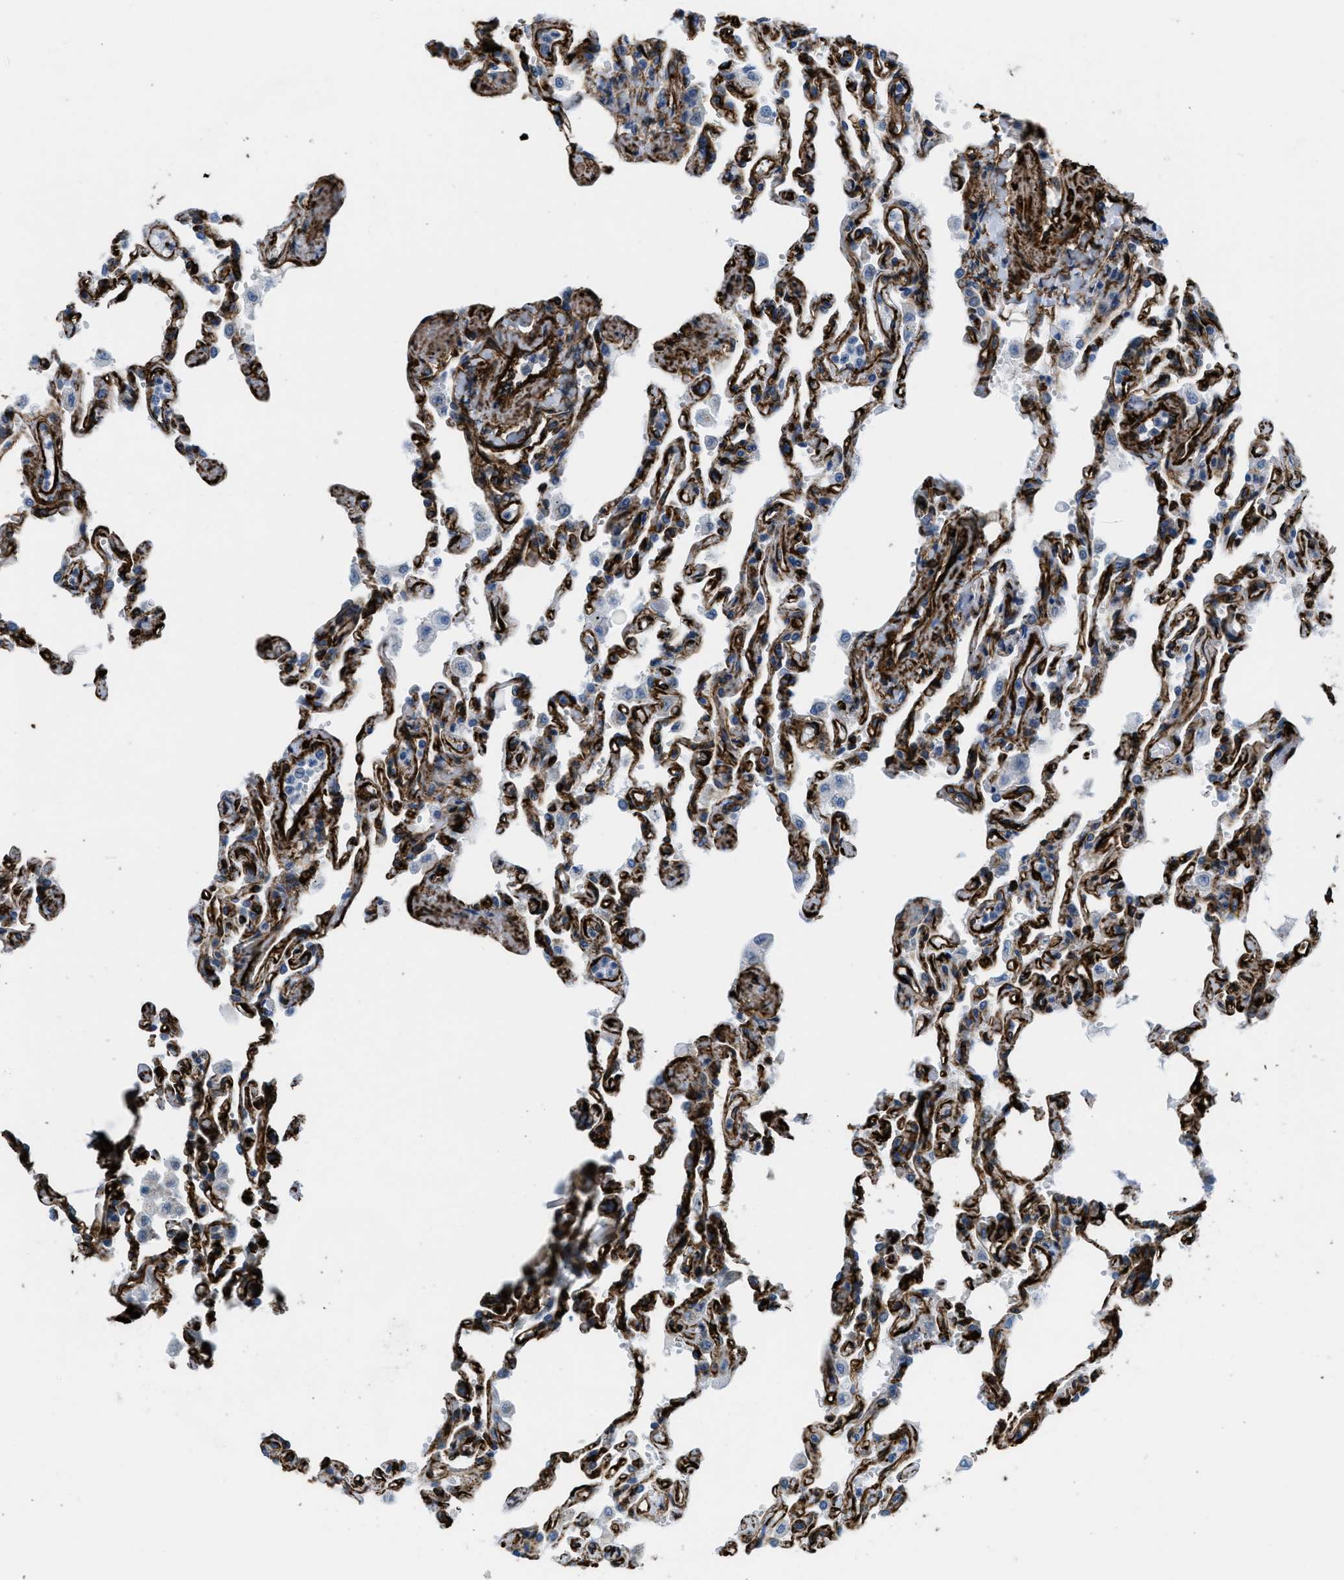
{"staining": {"intensity": "strong", "quantity": ">75%", "location": "cytoplasmic/membranous"}, "tissue": "lung", "cell_type": "Alveolar cells", "image_type": "normal", "snomed": [{"axis": "morphology", "description": "Normal tissue, NOS"}, {"axis": "topography", "description": "Lung"}], "caption": "Alveolar cells show strong cytoplasmic/membranous expression in about >75% of cells in normal lung. (DAB (3,3'-diaminobenzidine) IHC with brightfield microscopy, high magnification).", "gene": "CALD1", "patient": {"sex": "male", "age": 21}}